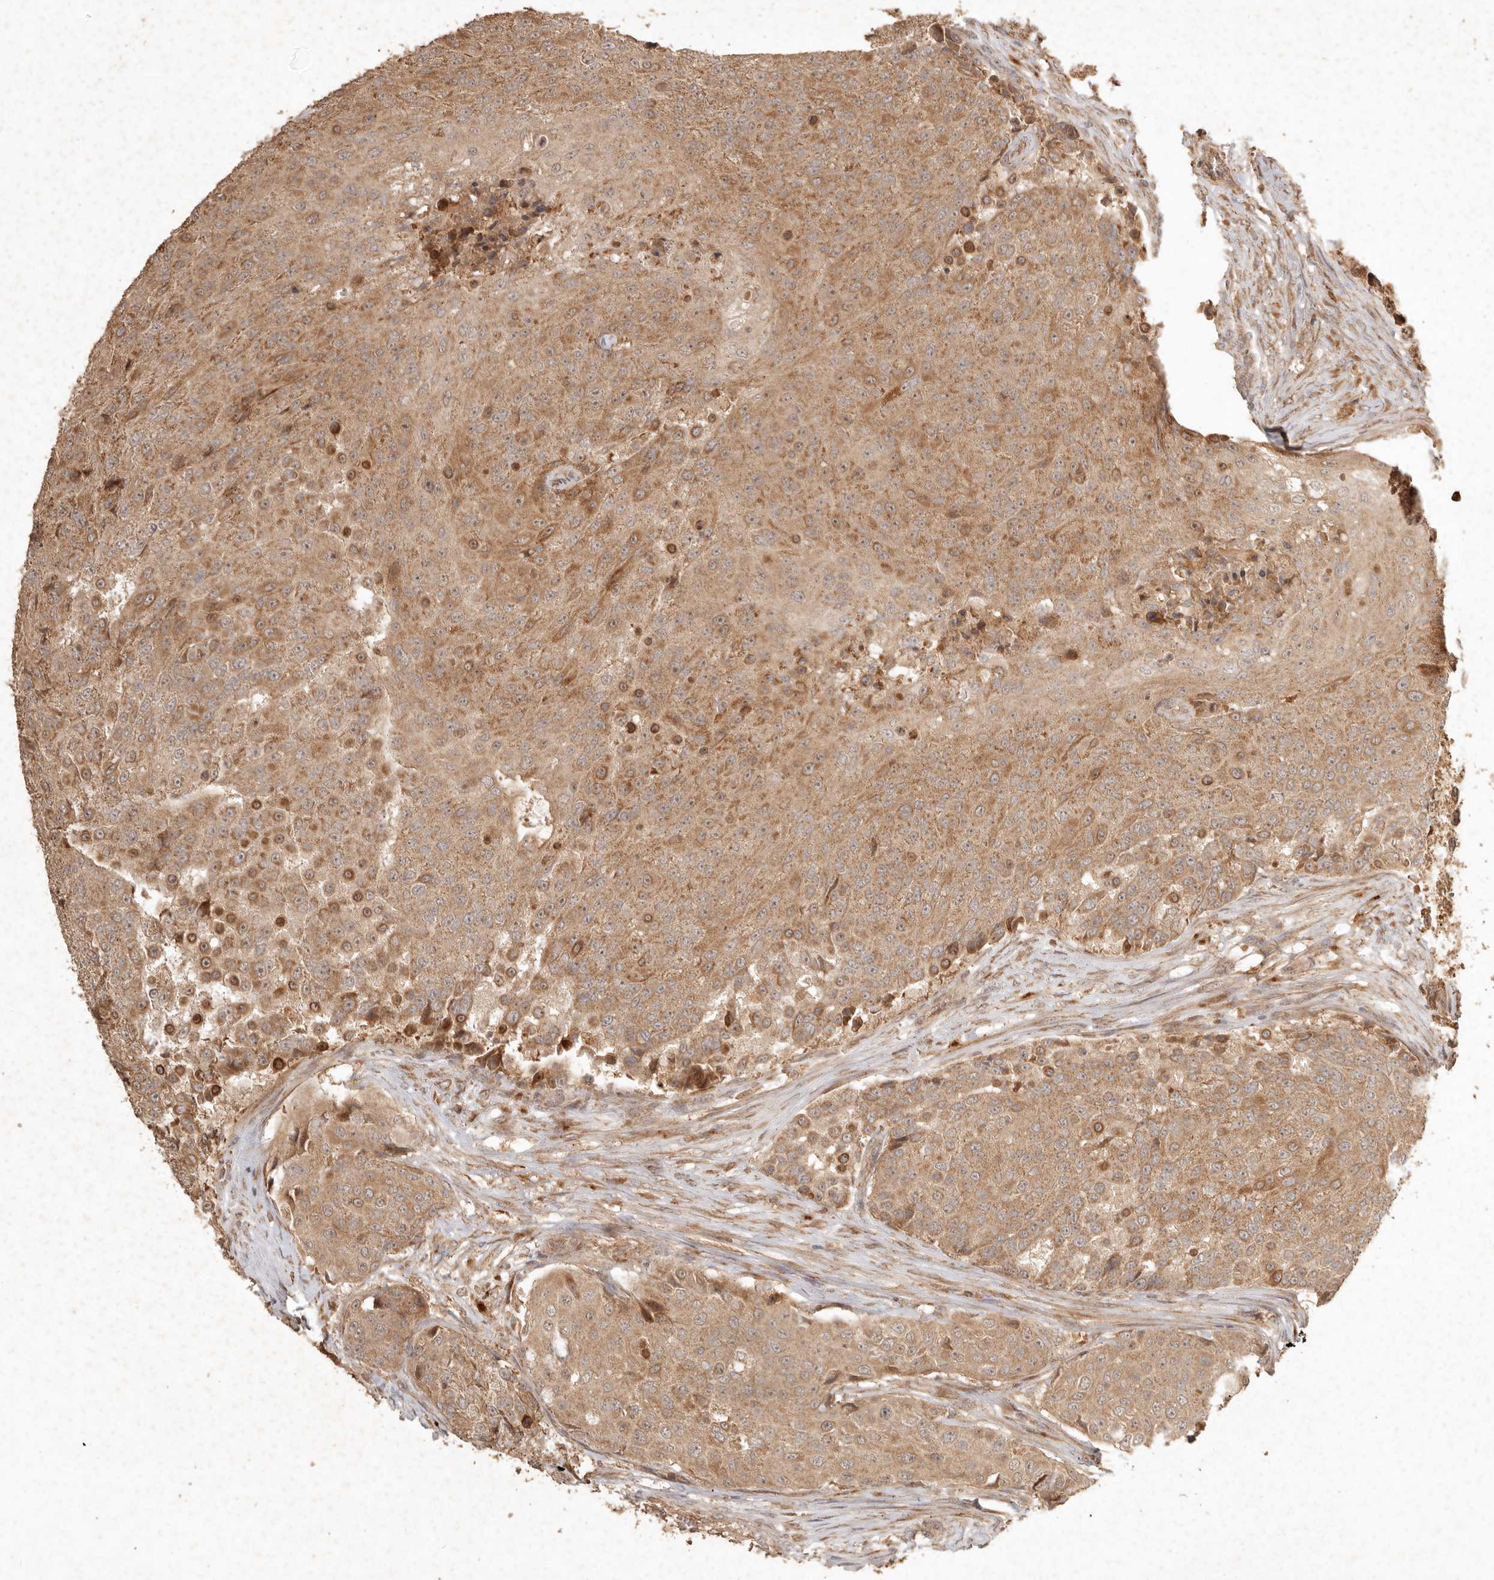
{"staining": {"intensity": "moderate", "quantity": ">75%", "location": "cytoplasmic/membranous"}, "tissue": "urothelial cancer", "cell_type": "Tumor cells", "image_type": "cancer", "snomed": [{"axis": "morphology", "description": "Urothelial carcinoma, High grade"}, {"axis": "topography", "description": "Urinary bladder"}], "caption": "Human urothelial cancer stained with a protein marker reveals moderate staining in tumor cells.", "gene": "CLEC4C", "patient": {"sex": "female", "age": 63}}